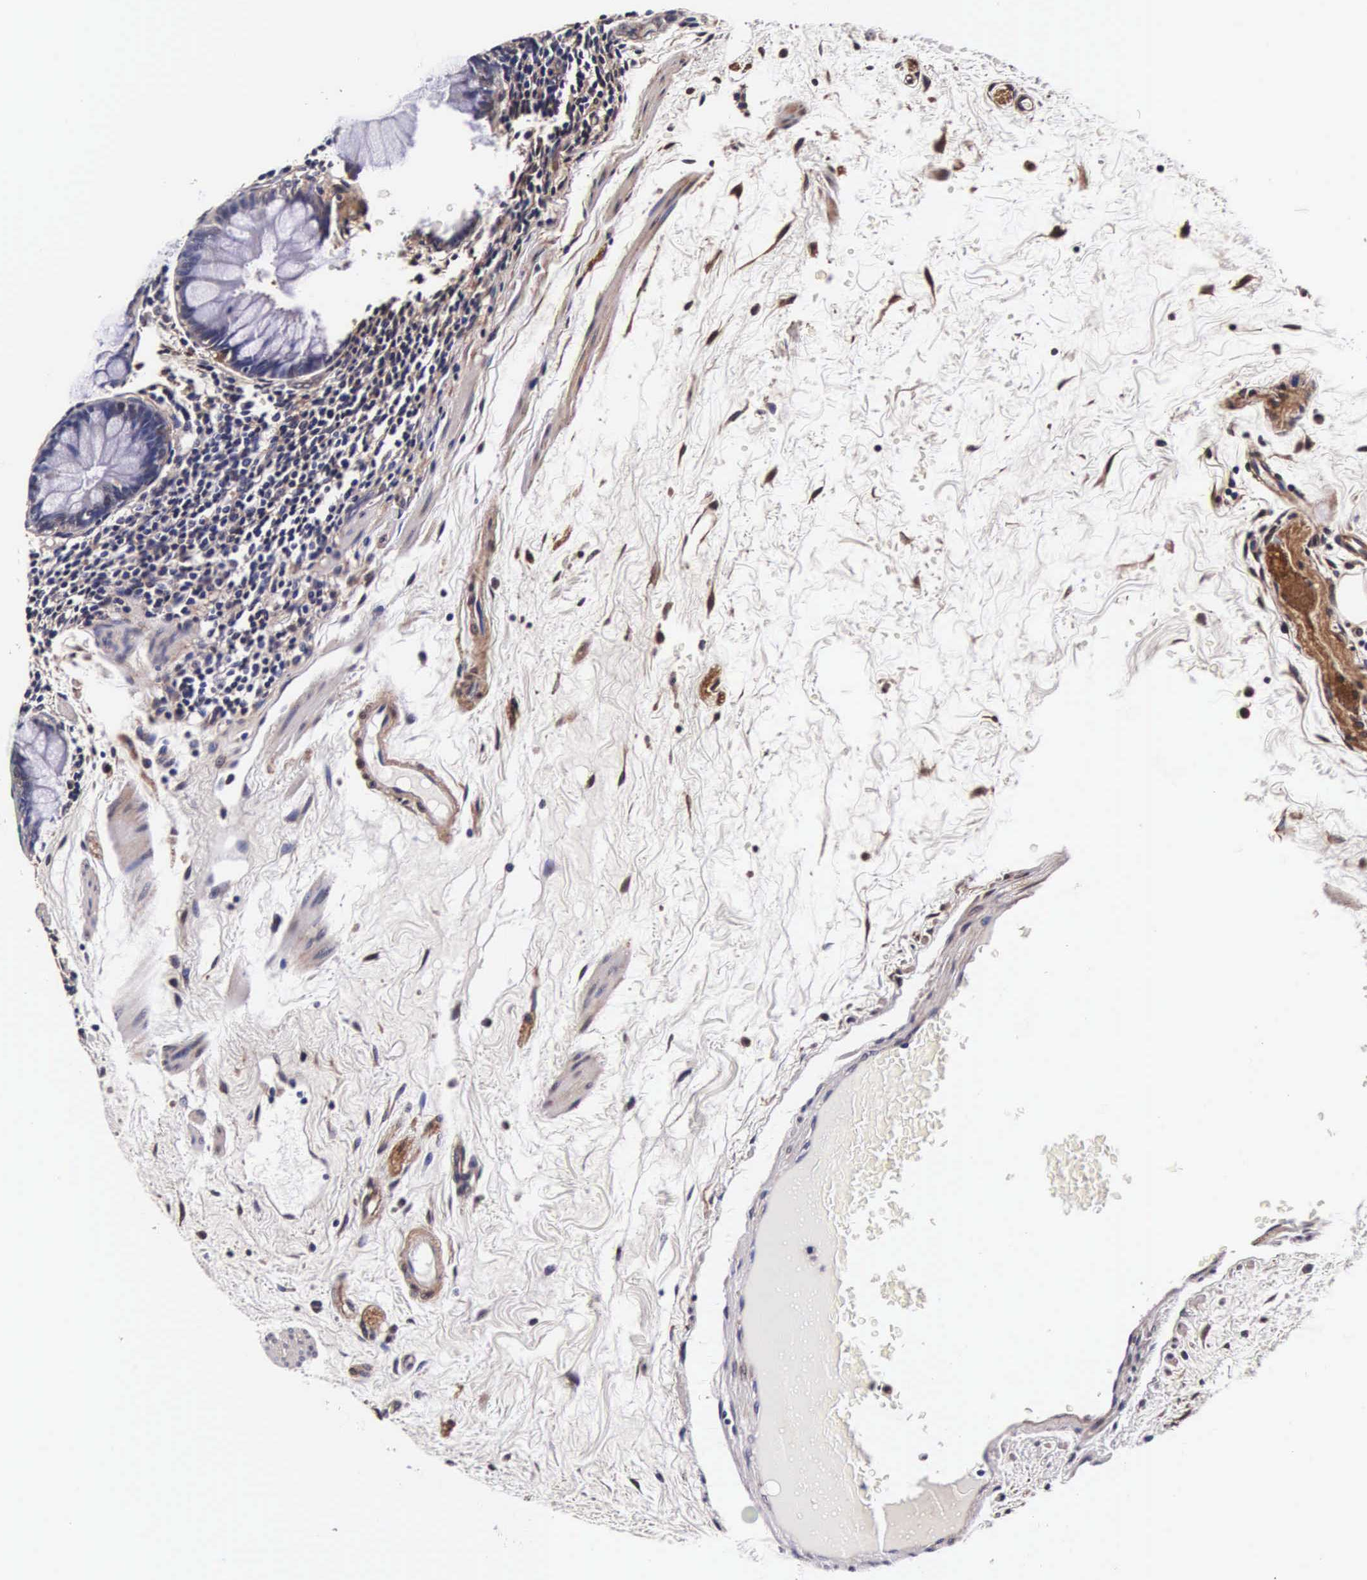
{"staining": {"intensity": "negative", "quantity": "none", "location": "none"}, "tissue": "colon", "cell_type": "Endothelial cells", "image_type": "normal", "snomed": [{"axis": "morphology", "description": "Normal tissue, NOS"}, {"axis": "topography", "description": "Colon"}], "caption": "Immunohistochemistry (IHC) micrograph of normal colon: colon stained with DAB displays no significant protein positivity in endothelial cells.", "gene": "TECPR2", "patient": {"sex": "male", "age": 1}}